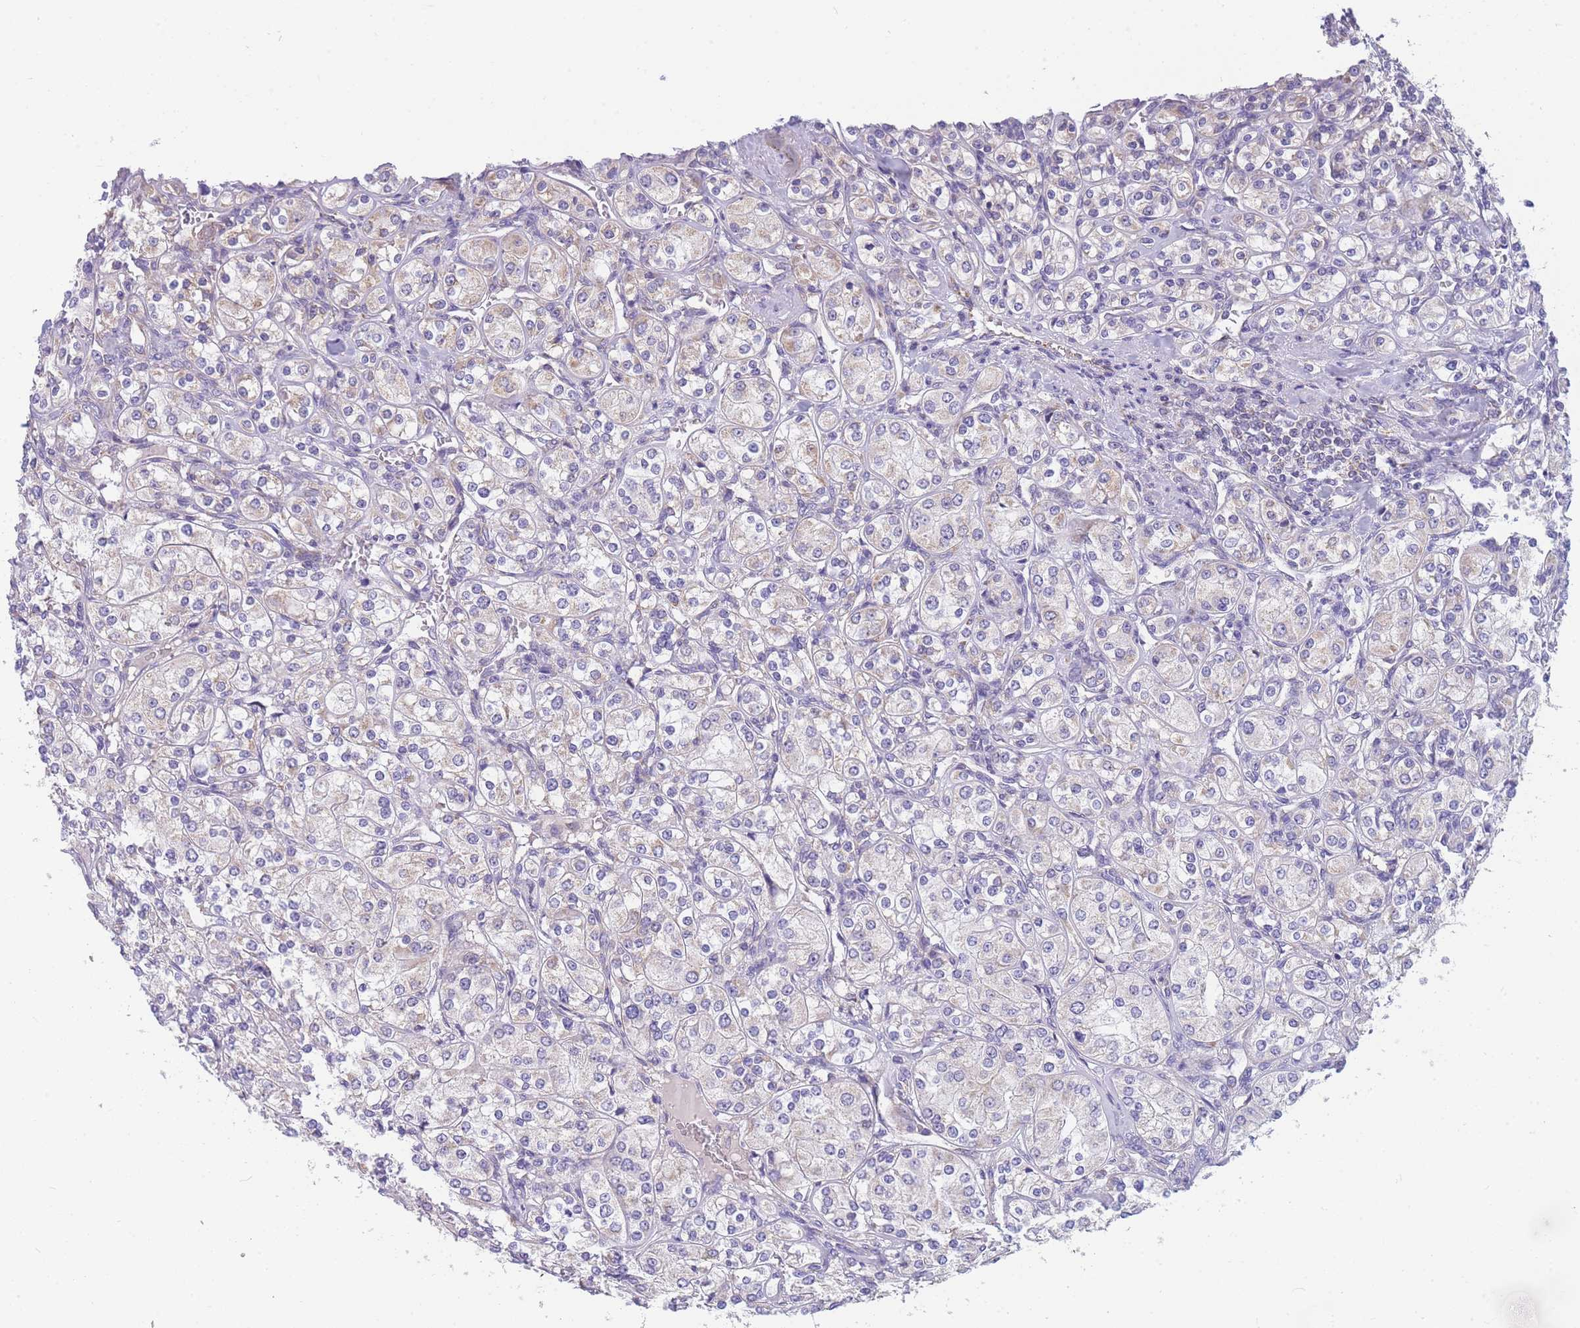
{"staining": {"intensity": "negative", "quantity": "none", "location": "none"}, "tissue": "renal cancer", "cell_type": "Tumor cells", "image_type": "cancer", "snomed": [{"axis": "morphology", "description": "Adenocarcinoma, NOS"}, {"axis": "topography", "description": "Kidney"}], "caption": "This is an immunohistochemistry micrograph of adenocarcinoma (renal). There is no staining in tumor cells.", "gene": "MRPS11", "patient": {"sex": "male", "age": 77}}